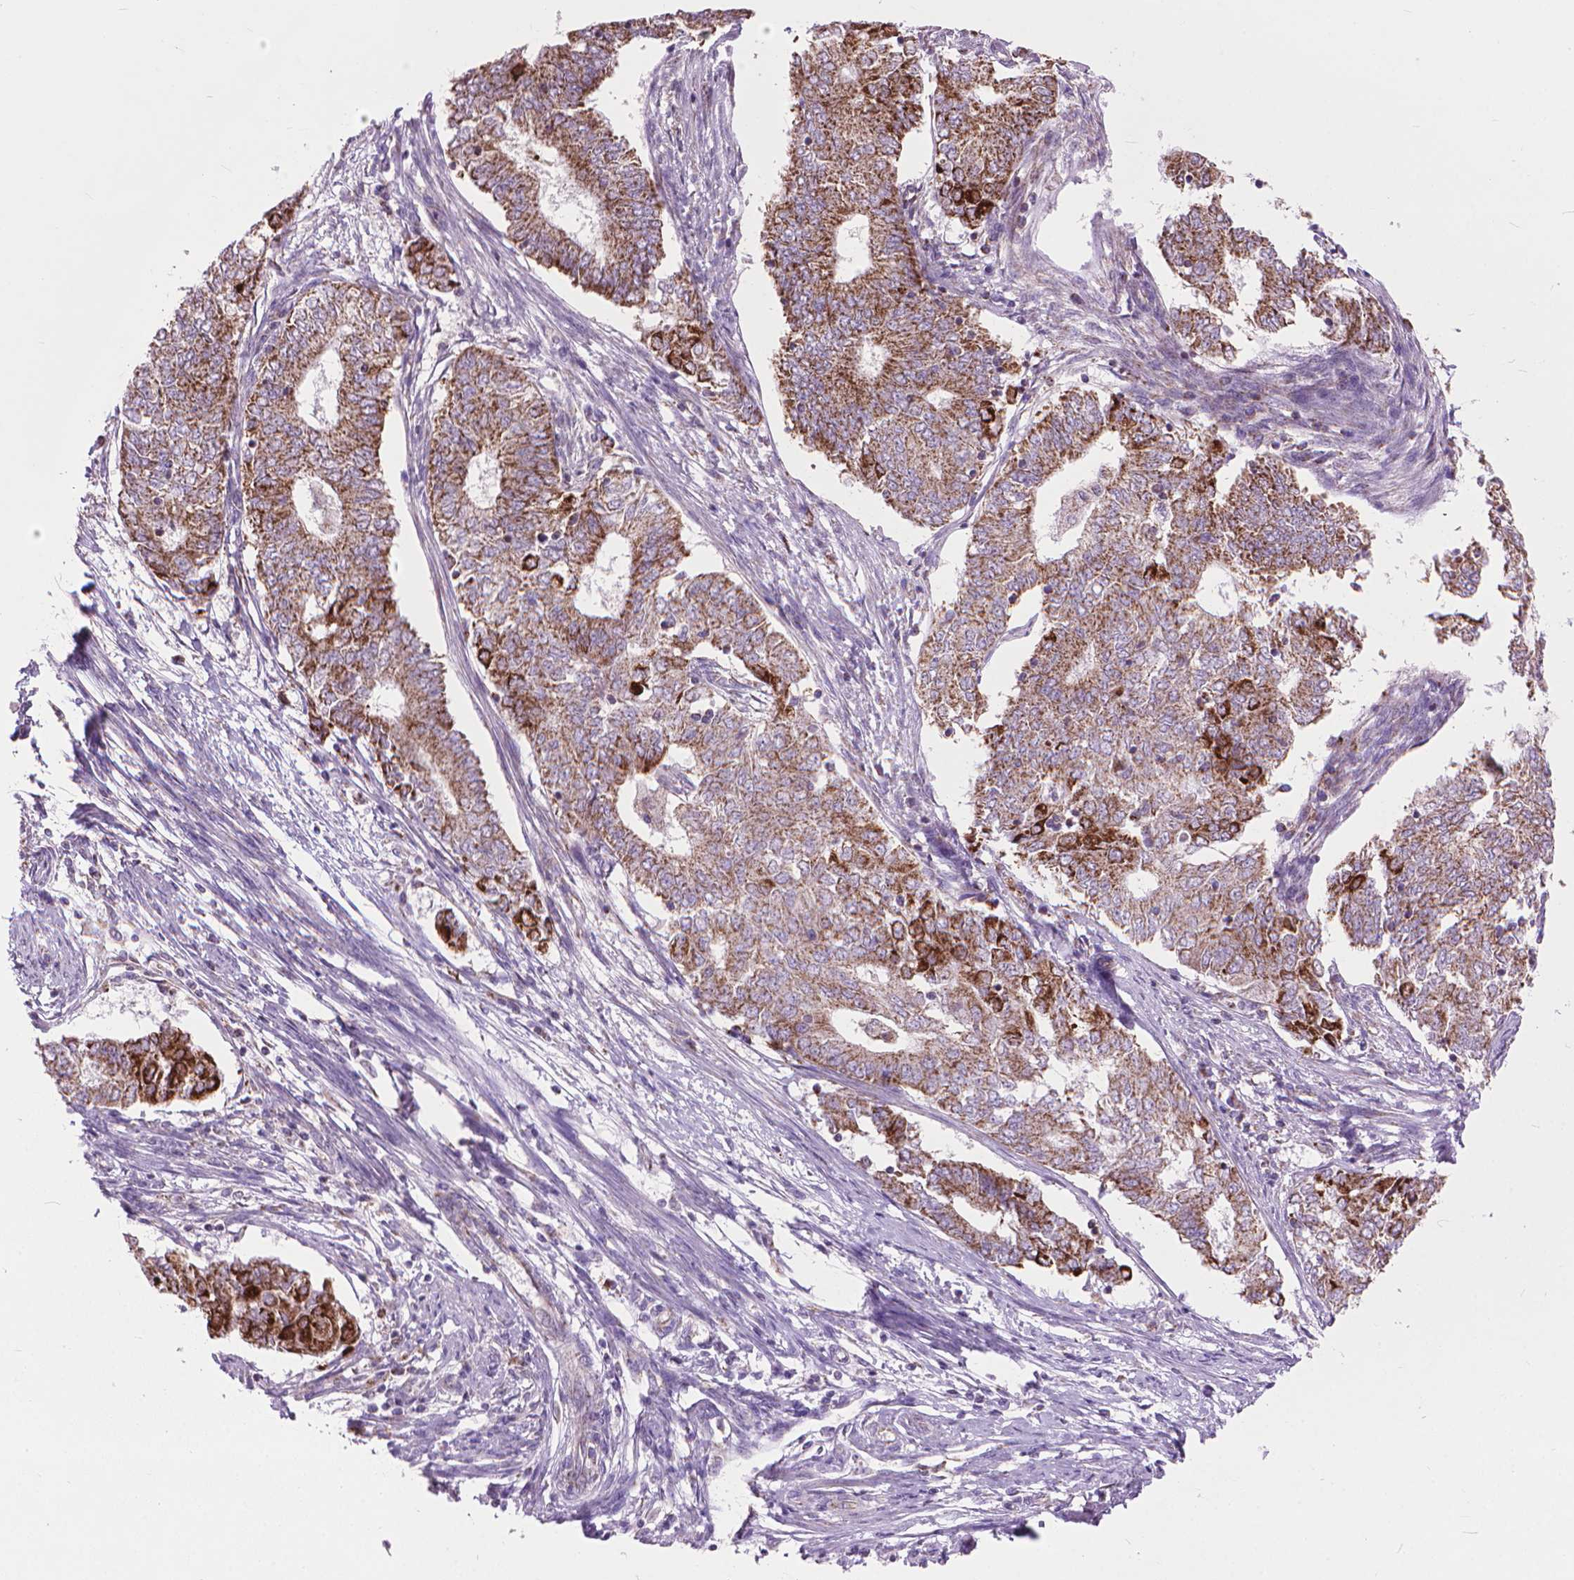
{"staining": {"intensity": "strong", "quantity": ">75%", "location": "cytoplasmic/membranous"}, "tissue": "endometrial cancer", "cell_type": "Tumor cells", "image_type": "cancer", "snomed": [{"axis": "morphology", "description": "Adenocarcinoma, NOS"}, {"axis": "topography", "description": "Endometrium"}], "caption": "Strong cytoplasmic/membranous protein staining is identified in approximately >75% of tumor cells in endometrial cancer. The staining was performed using DAB (3,3'-diaminobenzidine) to visualize the protein expression in brown, while the nuclei were stained in blue with hematoxylin (Magnification: 20x).", "gene": "VDAC1", "patient": {"sex": "female", "age": 62}}